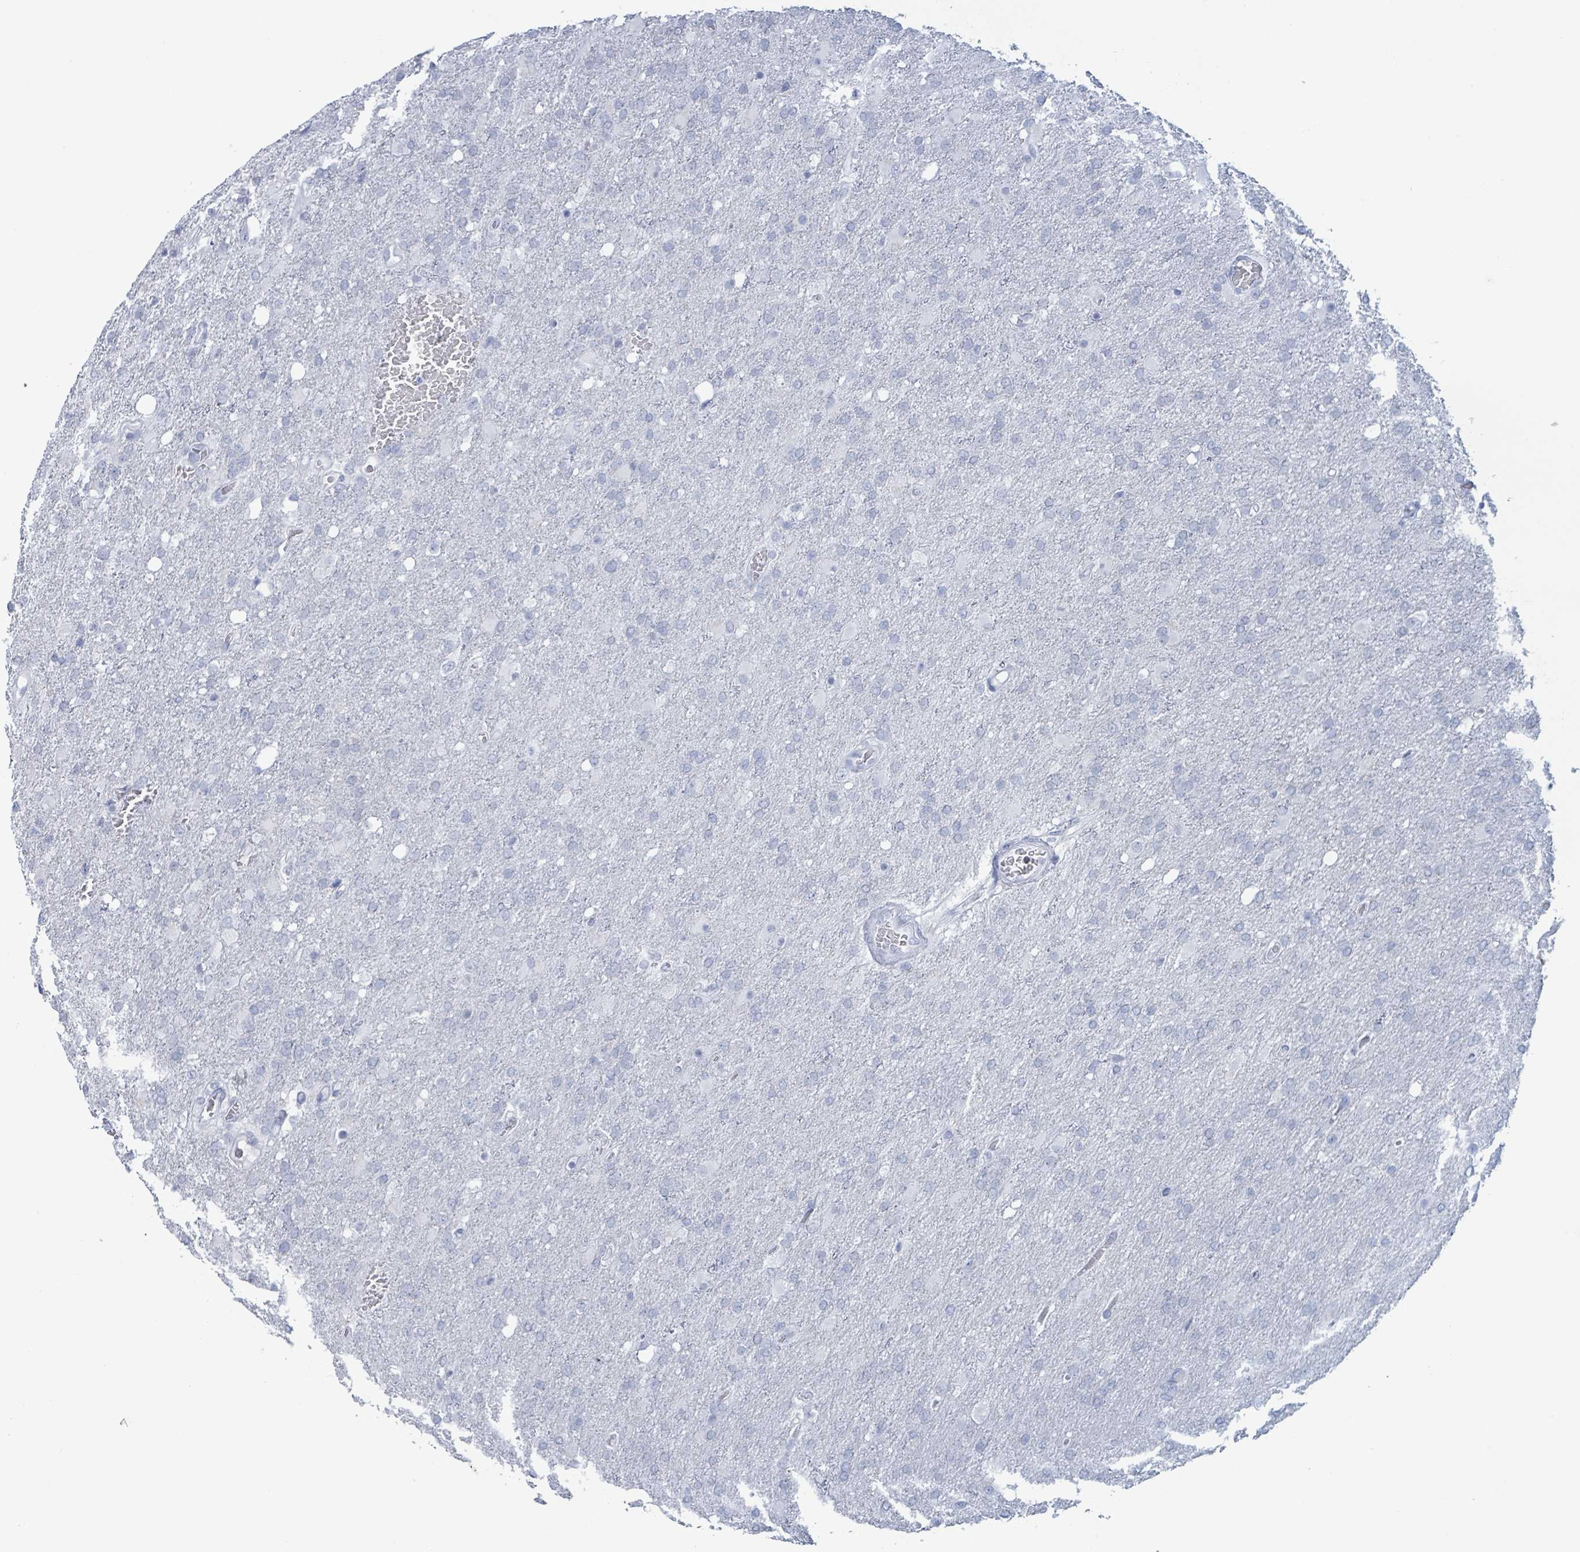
{"staining": {"intensity": "negative", "quantity": "none", "location": "none"}, "tissue": "glioma", "cell_type": "Tumor cells", "image_type": "cancer", "snomed": [{"axis": "morphology", "description": "Glioma, malignant, High grade"}, {"axis": "topography", "description": "Brain"}], "caption": "IHC of glioma displays no staining in tumor cells.", "gene": "KRT8", "patient": {"sex": "female", "age": 74}}